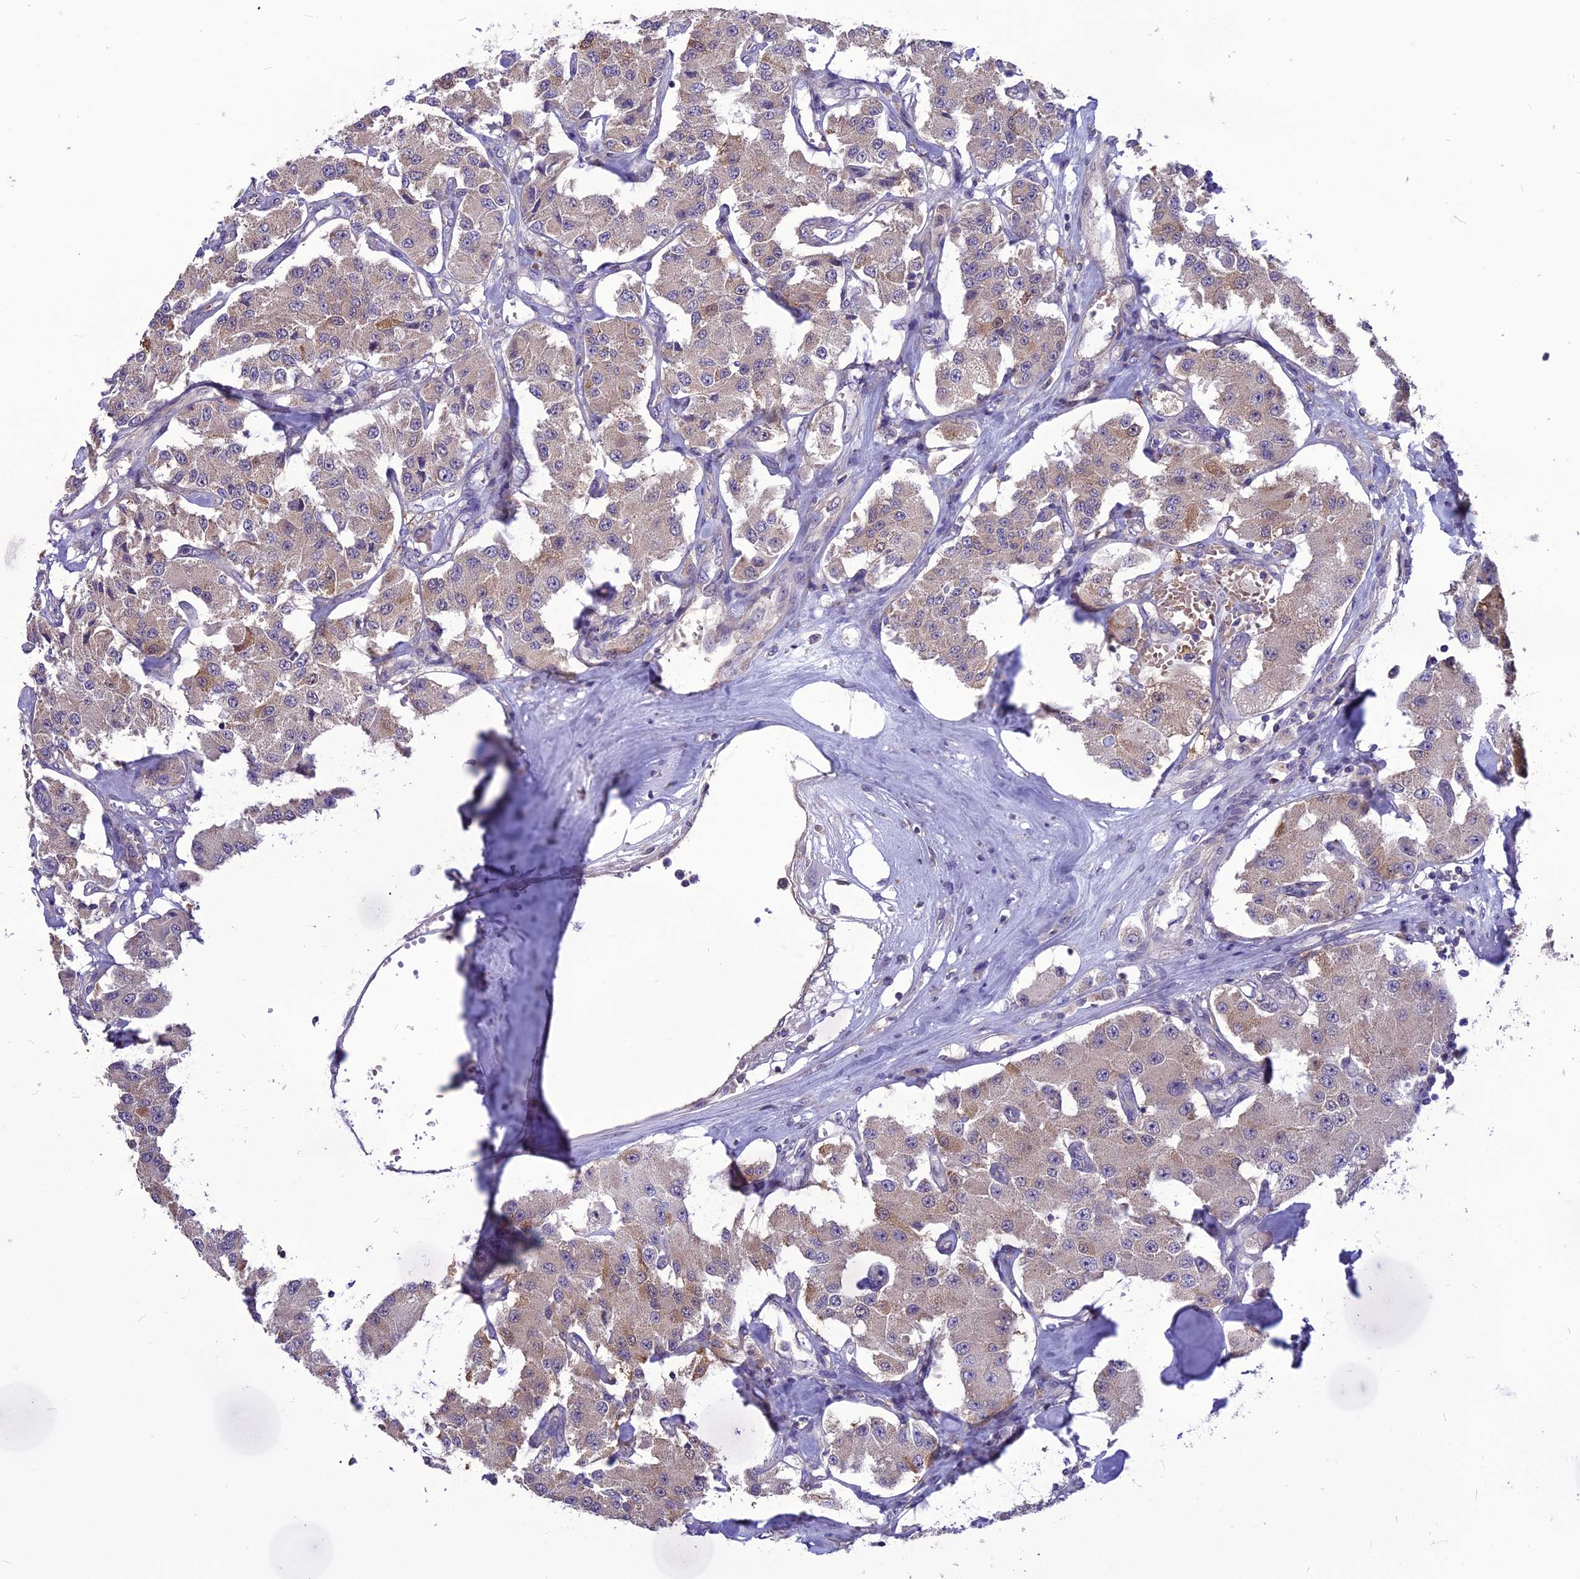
{"staining": {"intensity": "weak", "quantity": "<25%", "location": "cytoplasmic/membranous"}, "tissue": "carcinoid", "cell_type": "Tumor cells", "image_type": "cancer", "snomed": [{"axis": "morphology", "description": "Carcinoid, malignant, NOS"}, {"axis": "topography", "description": "Pancreas"}], "caption": "Immunohistochemical staining of human carcinoid shows no significant positivity in tumor cells. The staining is performed using DAB brown chromogen with nuclei counter-stained in using hematoxylin.", "gene": "PSMF1", "patient": {"sex": "male", "age": 41}}